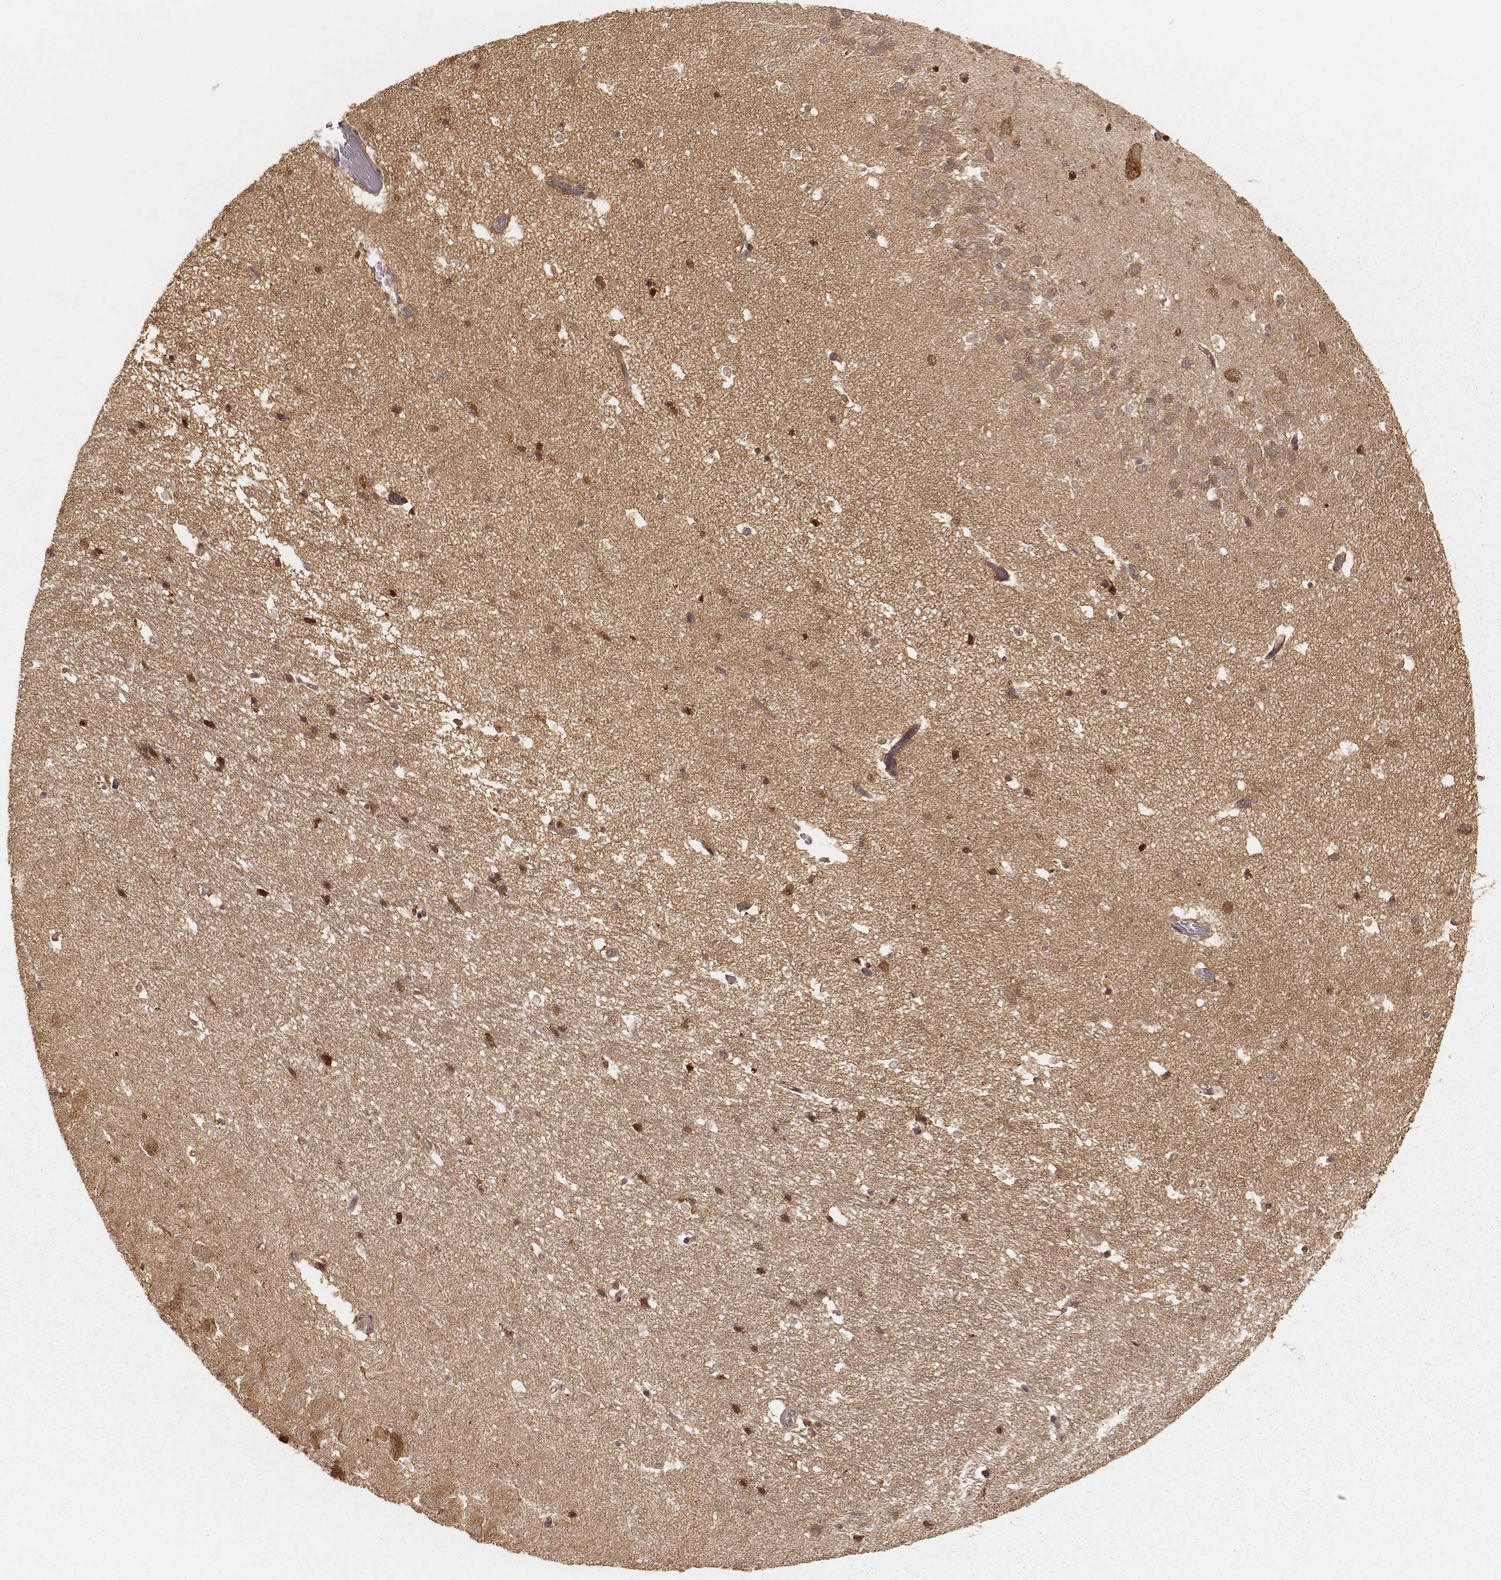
{"staining": {"intensity": "strong", "quantity": ">75%", "location": "cytoplasmic/membranous,nuclear"}, "tissue": "hippocampus", "cell_type": "Glial cells", "image_type": "normal", "snomed": [{"axis": "morphology", "description": "Normal tissue, NOS"}, {"axis": "topography", "description": "Hippocampus"}], "caption": "Immunohistochemical staining of benign human hippocampus reveals high levels of strong cytoplasmic/membranous,nuclear positivity in about >75% of glial cells.", "gene": "CARS1", "patient": {"sex": "male", "age": 44}}